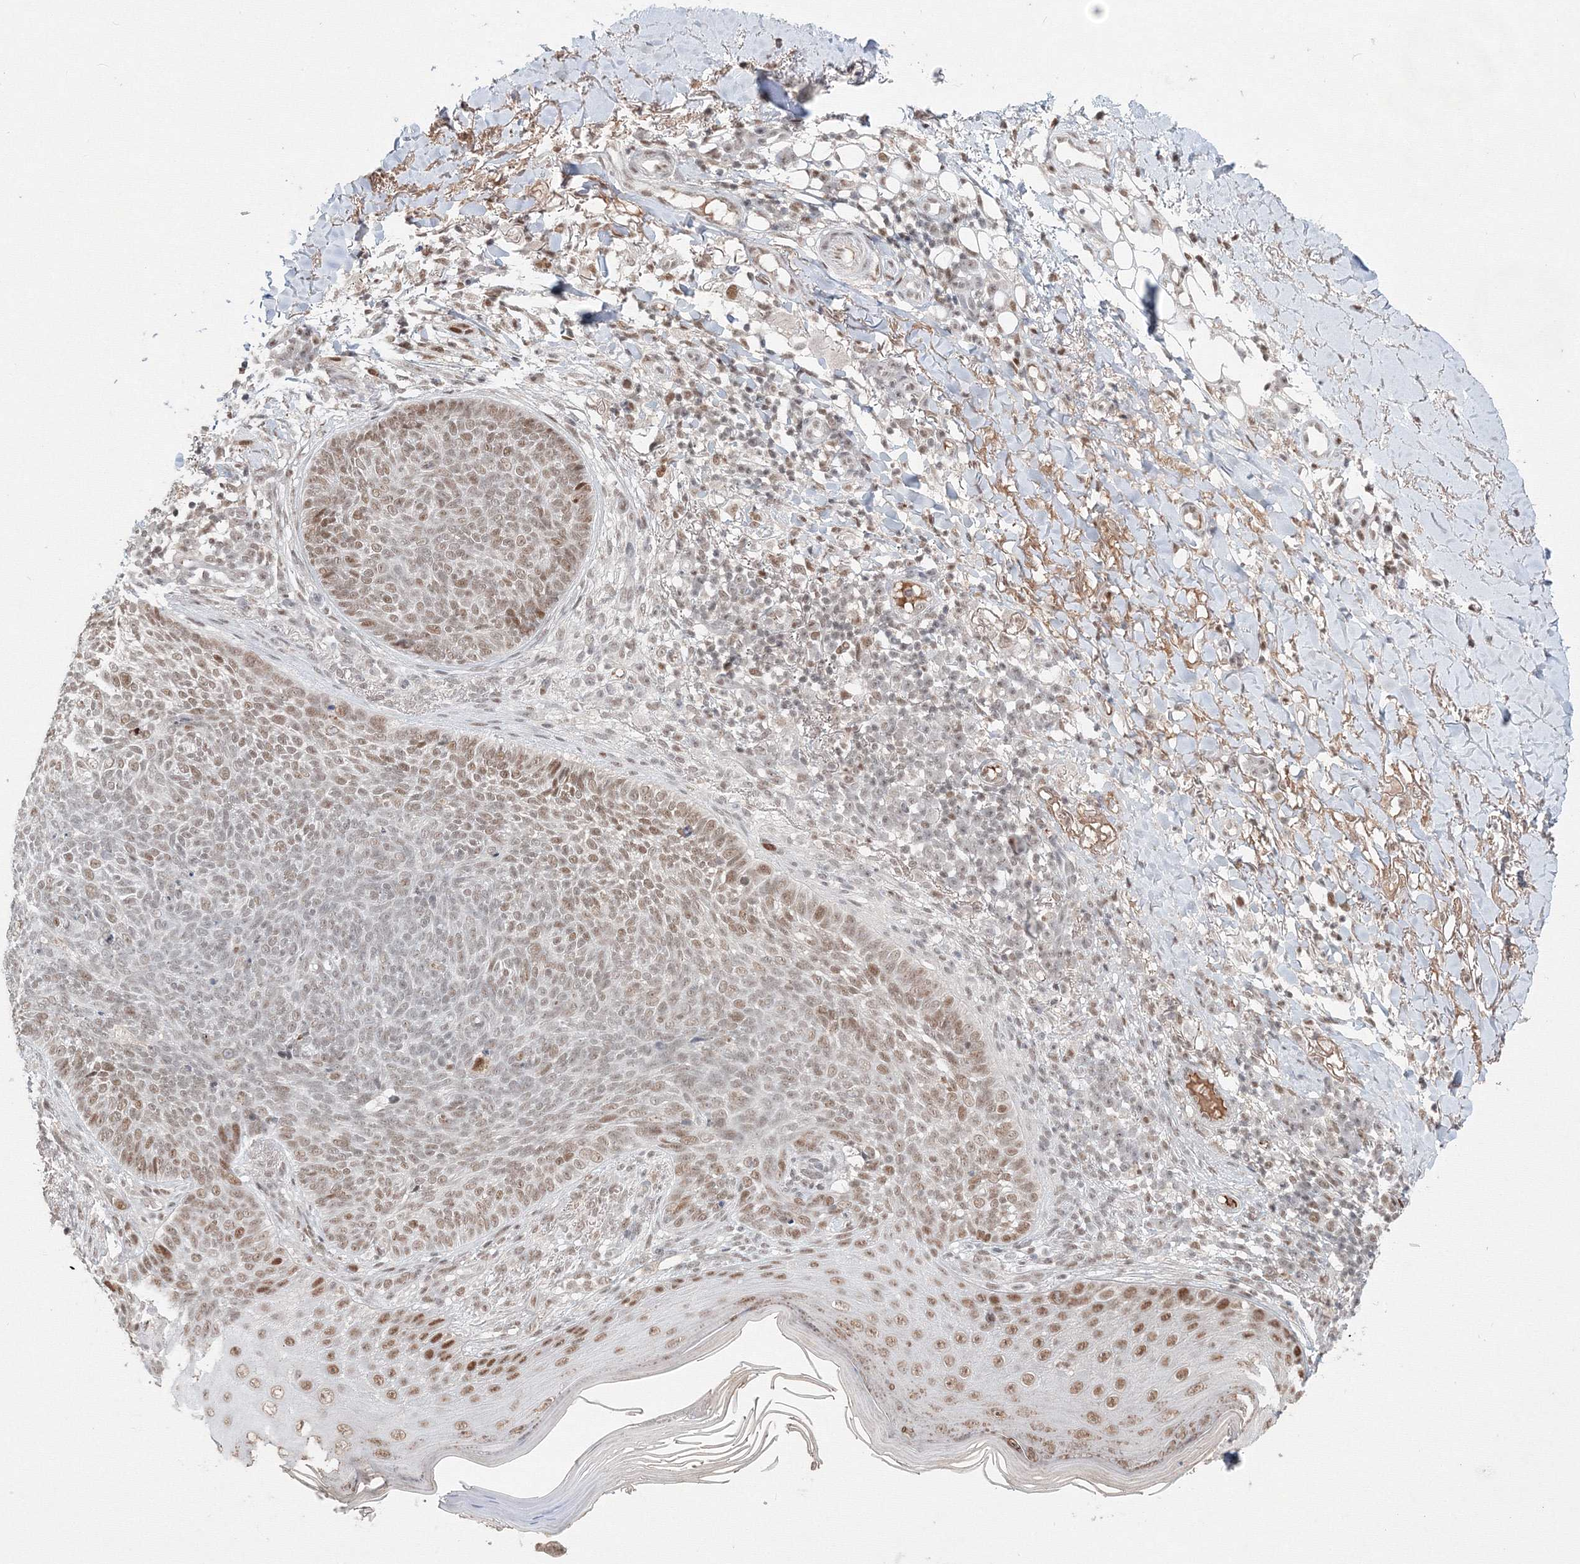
{"staining": {"intensity": "weak", "quantity": "25%-75%", "location": "nuclear"}, "tissue": "skin cancer", "cell_type": "Tumor cells", "image_type": "cancer", "snomed": [{"axis": "morphology", "description": "Basal cell carcinoma"}, {"axis": "topography", "description": "Skin"}], "caption": "This photomicrograph shows skin basal cell carcinoma stained with immunohistochemistry to label a protein in brown. The nuclear of tumor cells show weak positivity for the protein. Nuclei are counter-stained blue.", "gene": "IWS1", "patient": {"sex": "male", "age": 85}}